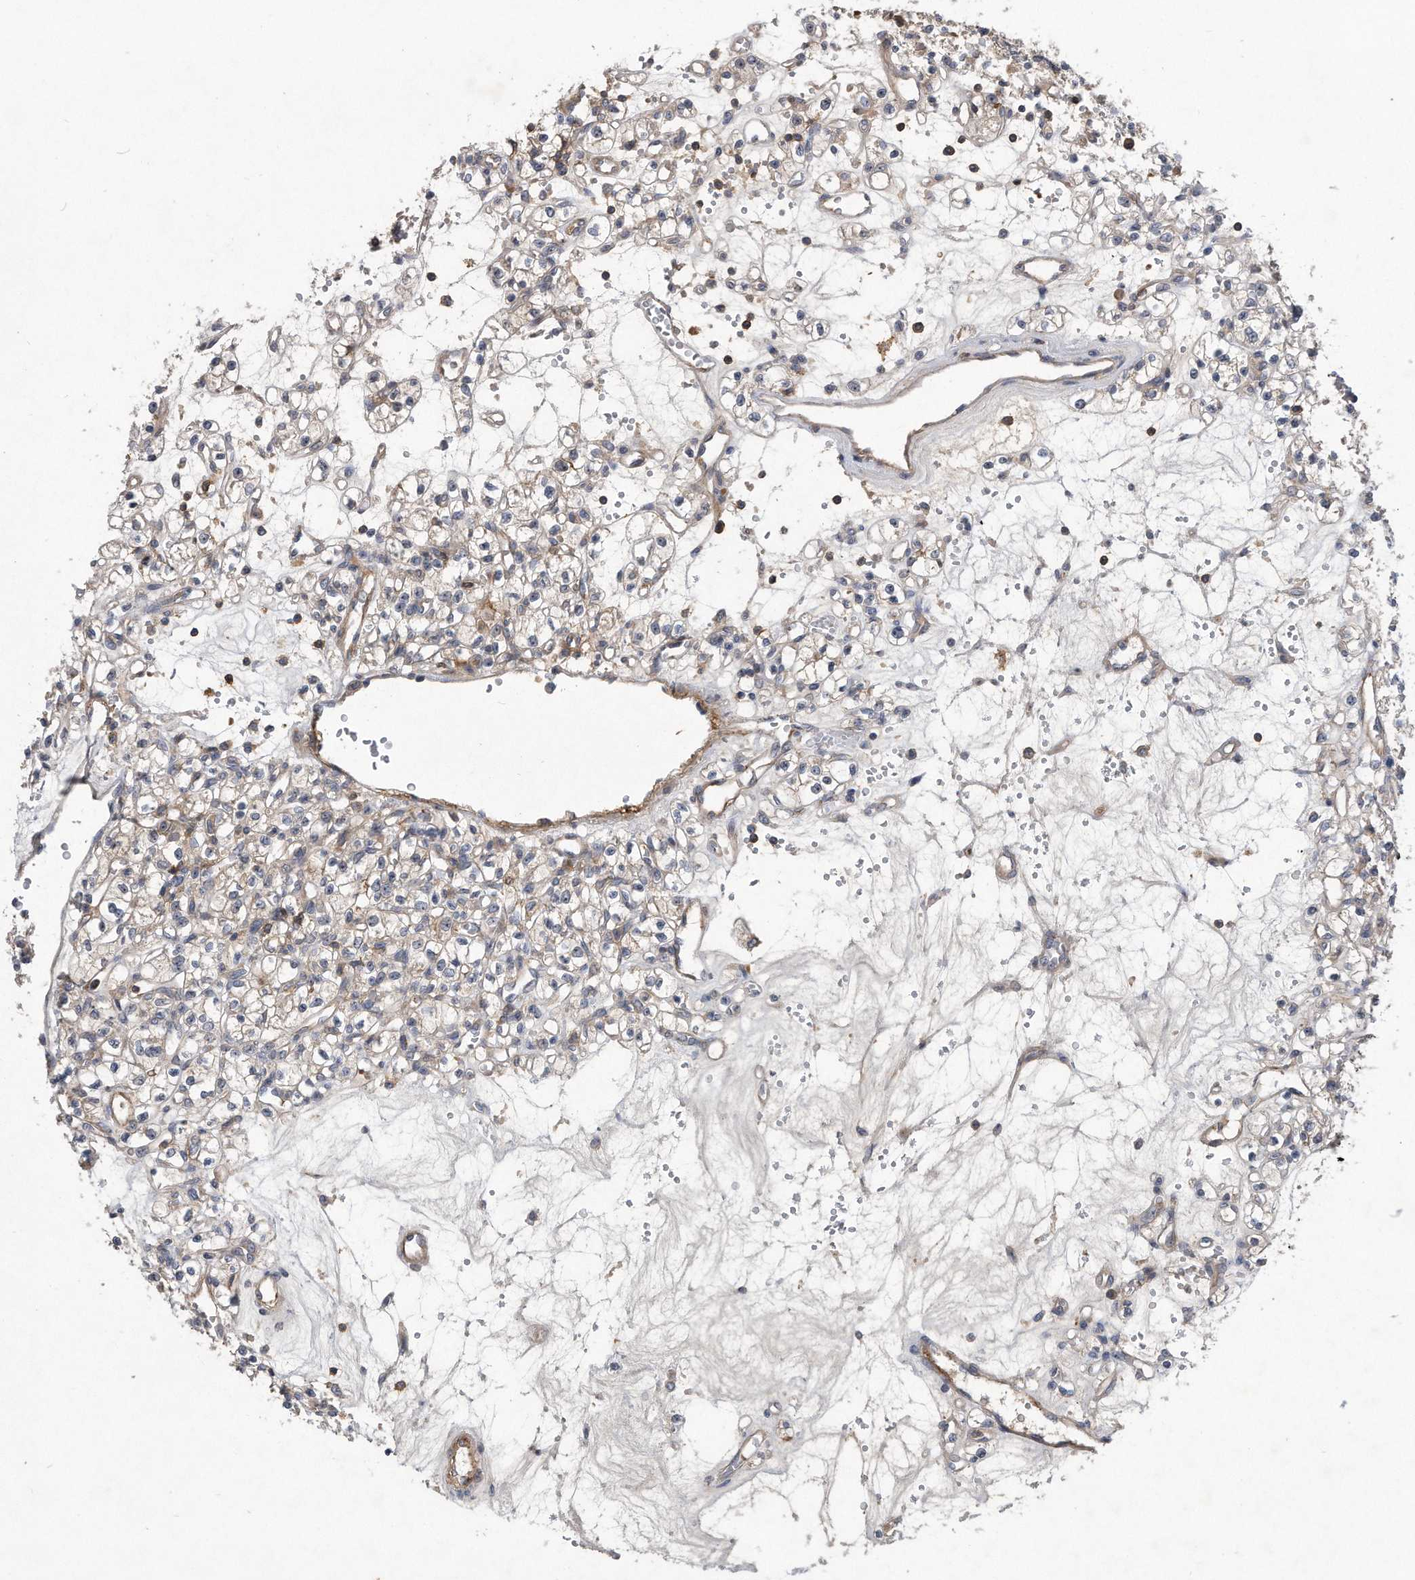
{"staining": {"intensity": "negative", "quantity": "none", "location": "none"}, "tissue": "renal cancer", "cell_type": "Tumor cells", "image_type": "cancer", "snomed": [{"axis": "morphology", "description": "Adenocarcinoma, NOS"}, {"axis": "topography", "description": "Kidney"}], "caption": "Histopathology image shows no significant protein staining in tumor cells of renal cancer (adenocarcinoma). Nuclei are stained in blue.", "gene": "PGBD2", "patient": {"sex": "female", "age": 59}}